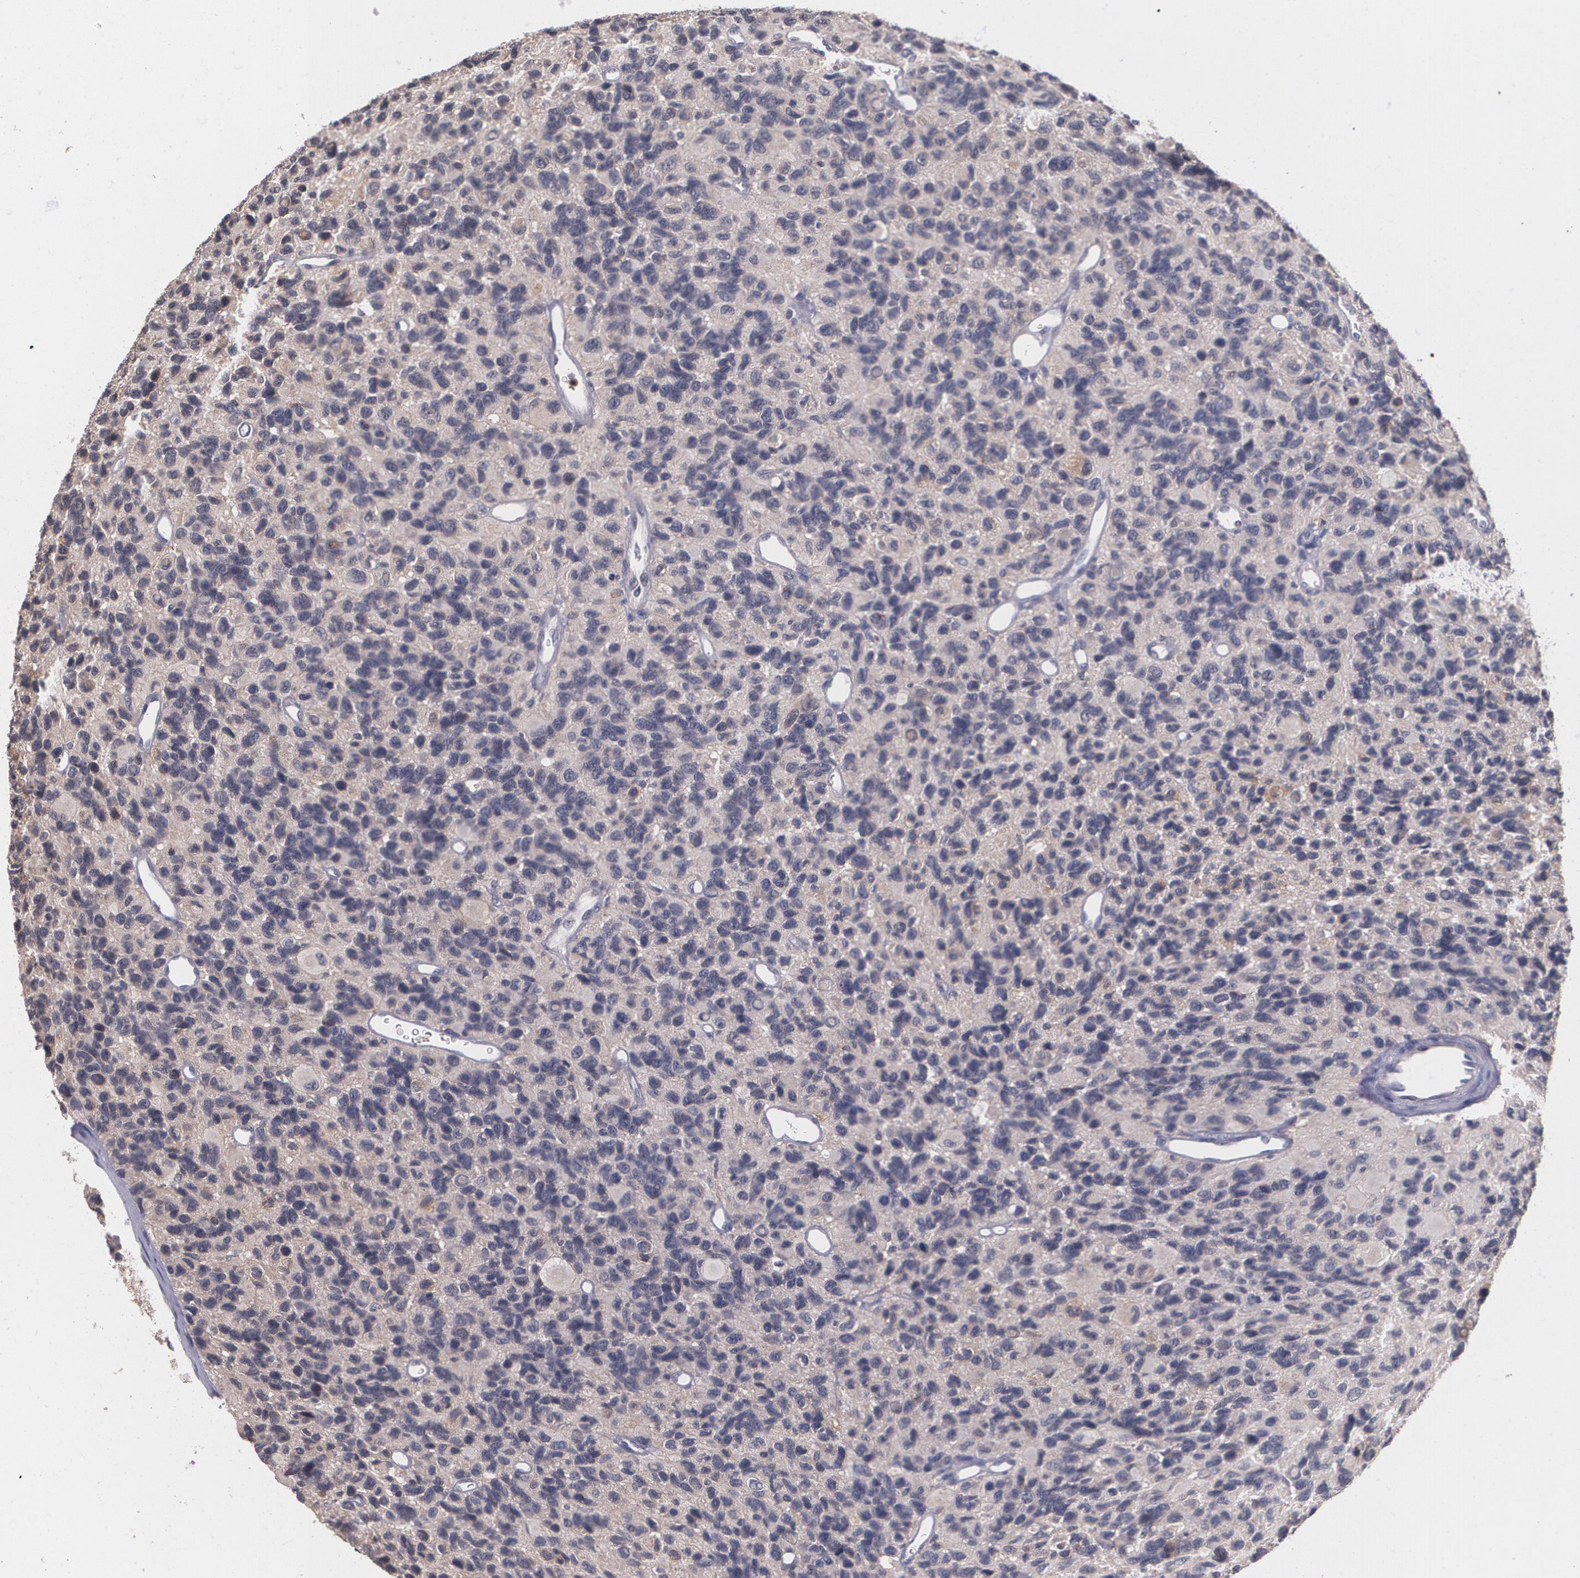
{"staining": {"intensity": "negative", "quantity": "none", "location": "none"}, "tissue": "glioma", "cell_type": "Tumor cells", "image_type": "cancer", "snomed": [{"axis": "morphology", "description": "Glioma, malignant, High grade"}, {"axis": "topography", "description": "Brain"}], "caption": "Tumor cells show no significant protein positivity in malignant glioma (high-grade).", "gene": "IFNGR2", "patient": {"sex": "male", "age": 77}}